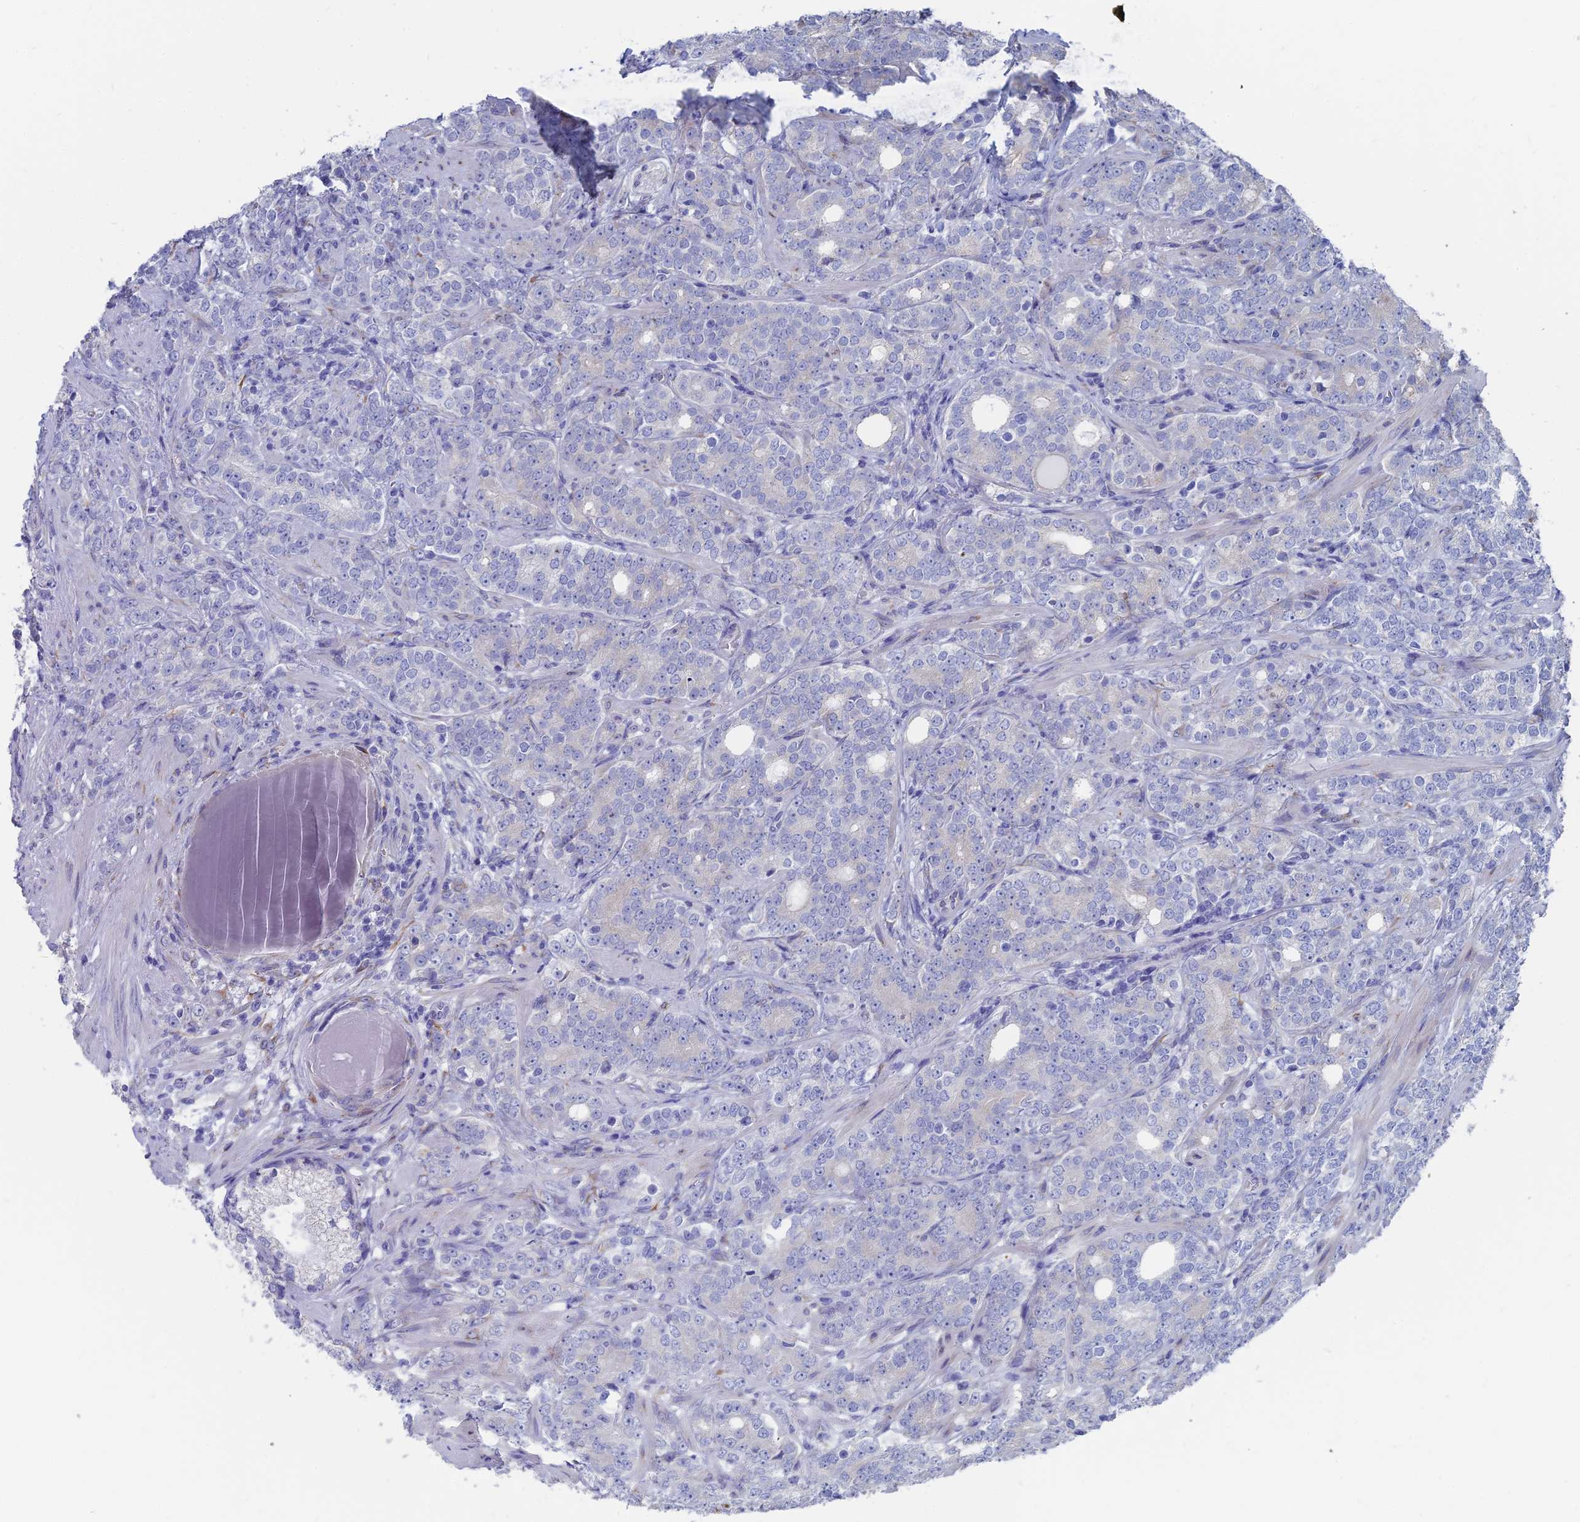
{"staining": {"intensity": "negative", "quantity": "none", "location": "none"}, "tissue": "prostate cancer", "cell_type": "Tumor cells", "image_type": "cancer", "snomed": [{"axis": "morphology", "description": "Adenocarcinoma, High grade"}, {"axis": "topography", "description": "Prostate"}], "caption": "A histopathology image of human prostate cancer is negative for staining in tumor cells.", "gene": "TNNT3", "patient": {"sex": "male", "age": 64}}